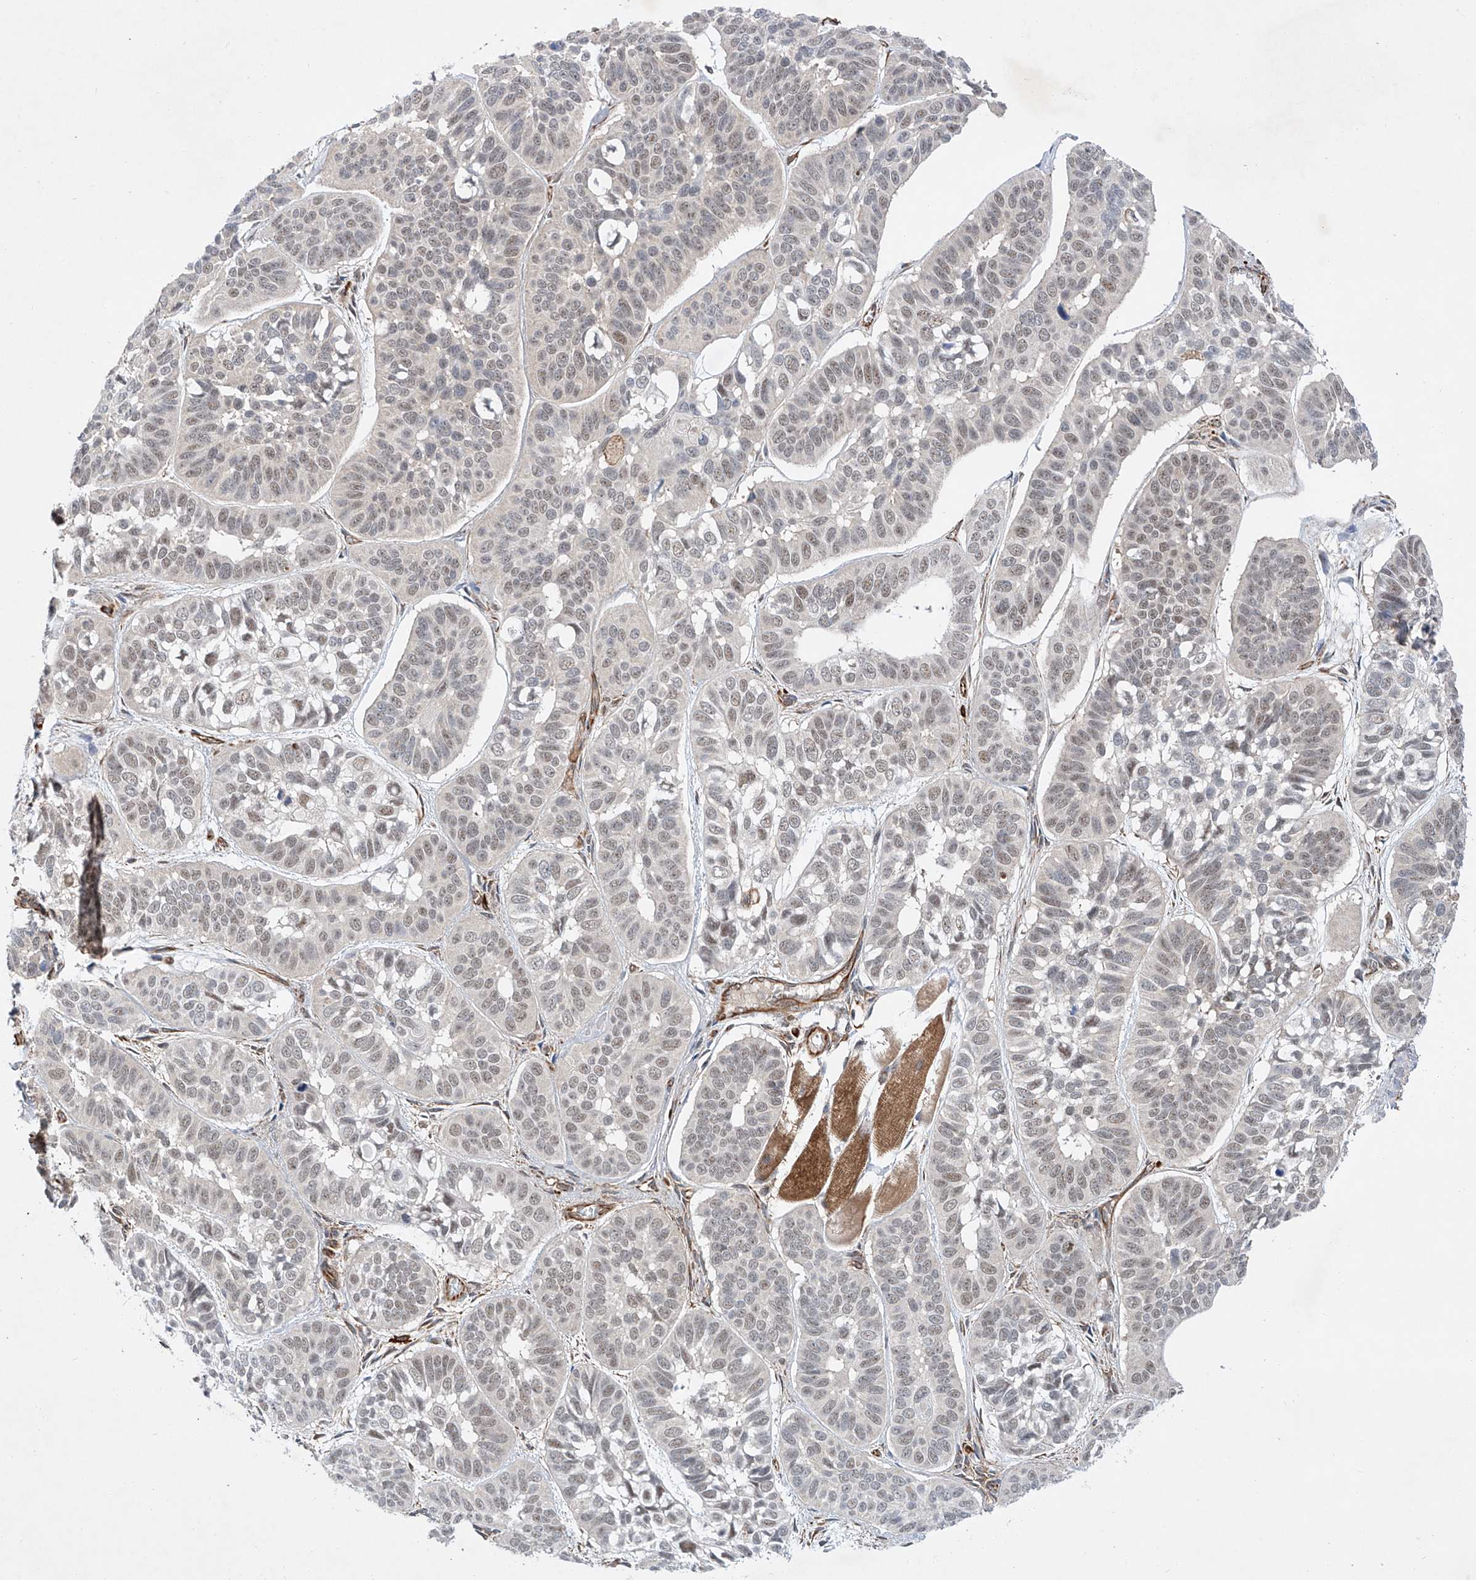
{"staining": {"intensity": "weak", "quantity": "<25%", "location": "nuclear"}, "tissue": "skin cancer", "cell_type": "Tumor cells", "image_type": "cancer", "snomed": [{"axis": "morphology", "description": "Basal cell carcinoma"}, {"axis": "topography", "description": "Skin"}], "caption": "Protein analysis of basal cell carcinoma (skin) shows no significant staining in tumor cells.", "gene": "AMD1", "patient": {"sex": "male", "age": 62}}